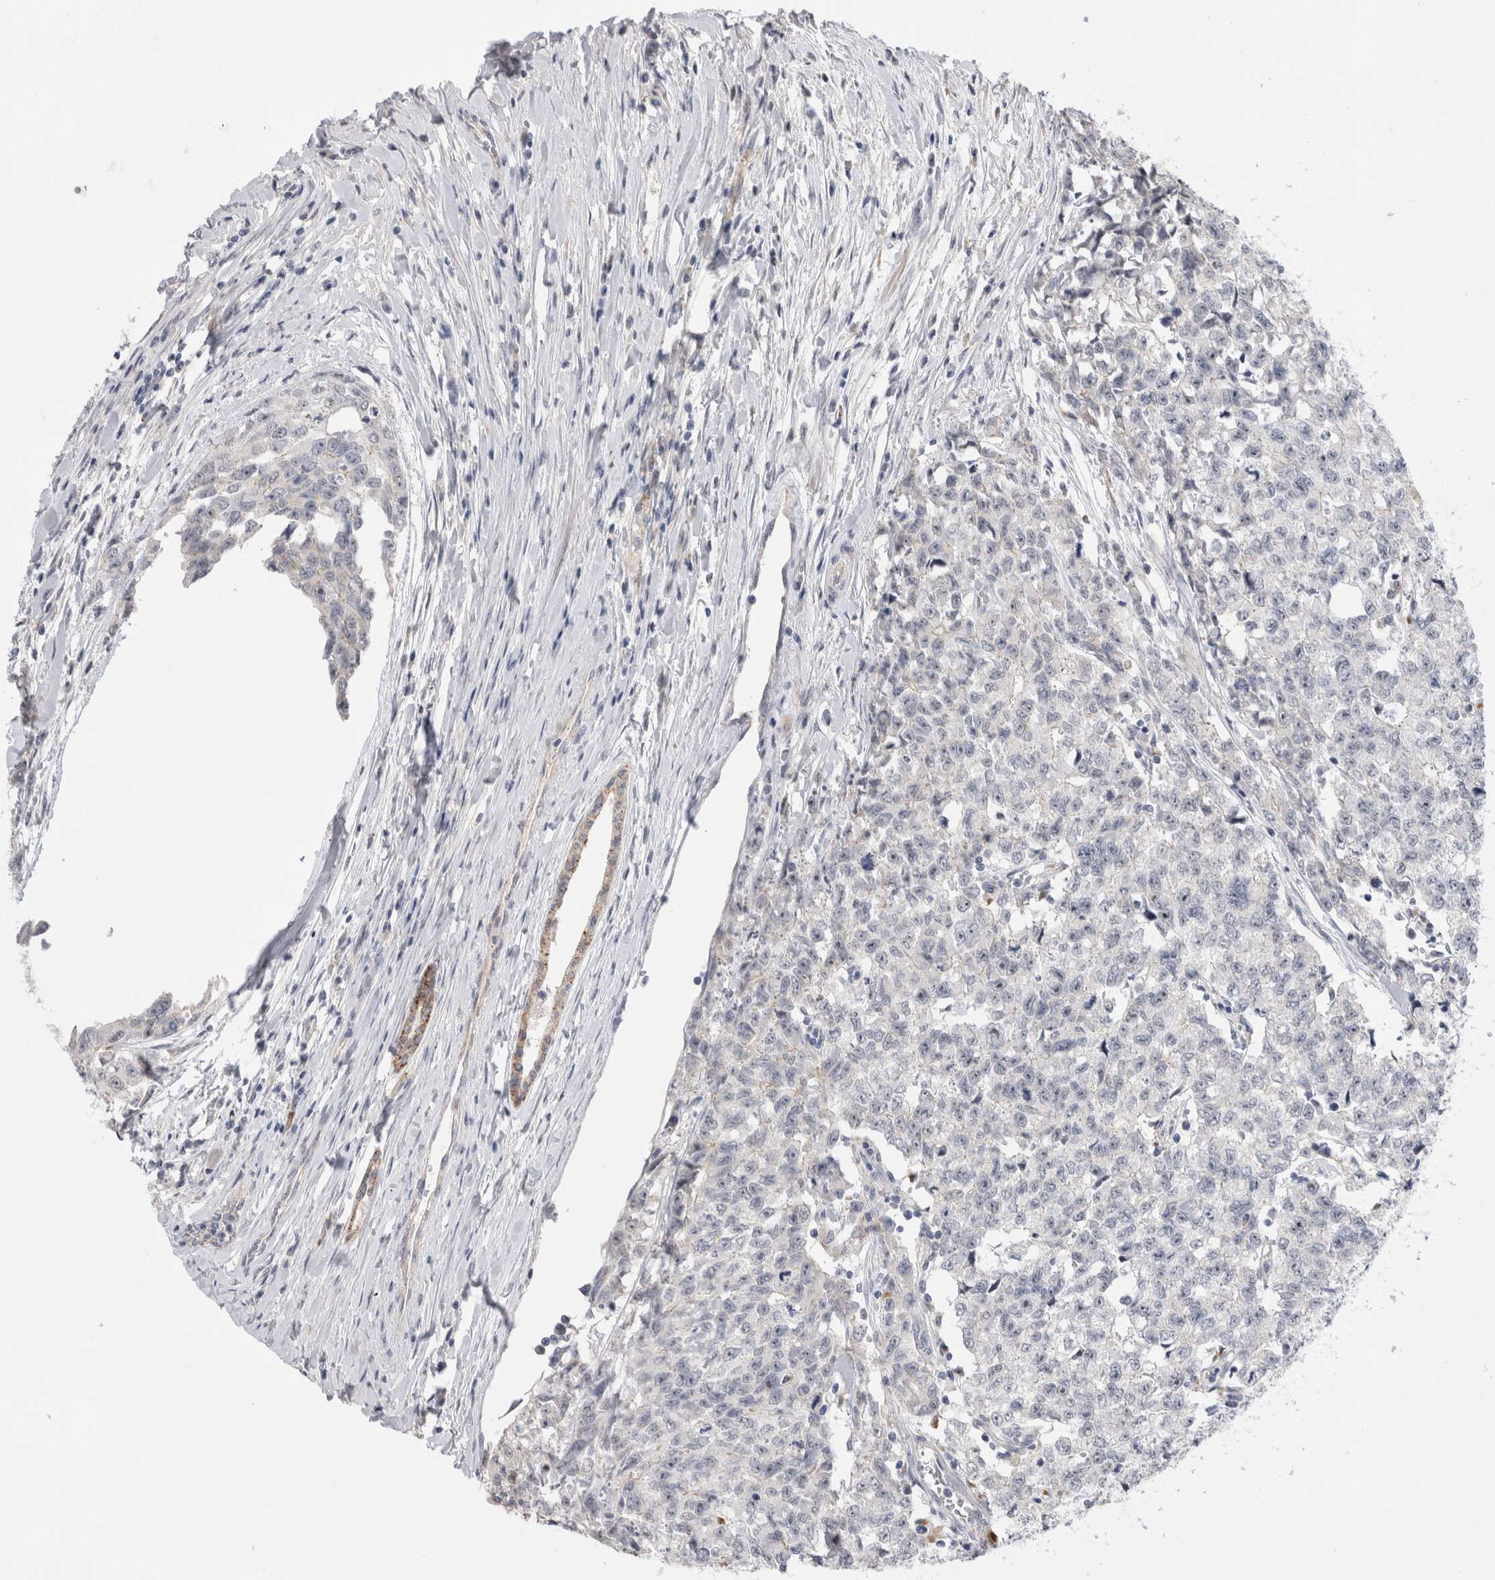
{"staining": {"intensity": "negative", "quantity": "none", "location": "none"}, "tissue": "testis cancer", "cell_type": "Tumor cells", "image_type": "cancer", "snomed": [{"axis": "morphology", "description": "Carcinoma, Embryonal, NOS"}, {"axis": "topography", "description": "Testis"}], "caption": "Immunohistochemistry of human testis cancer exhibits no staining in tumor cells.", "gene": "GAA", "patient": {"sex": "male", "age": 28}}